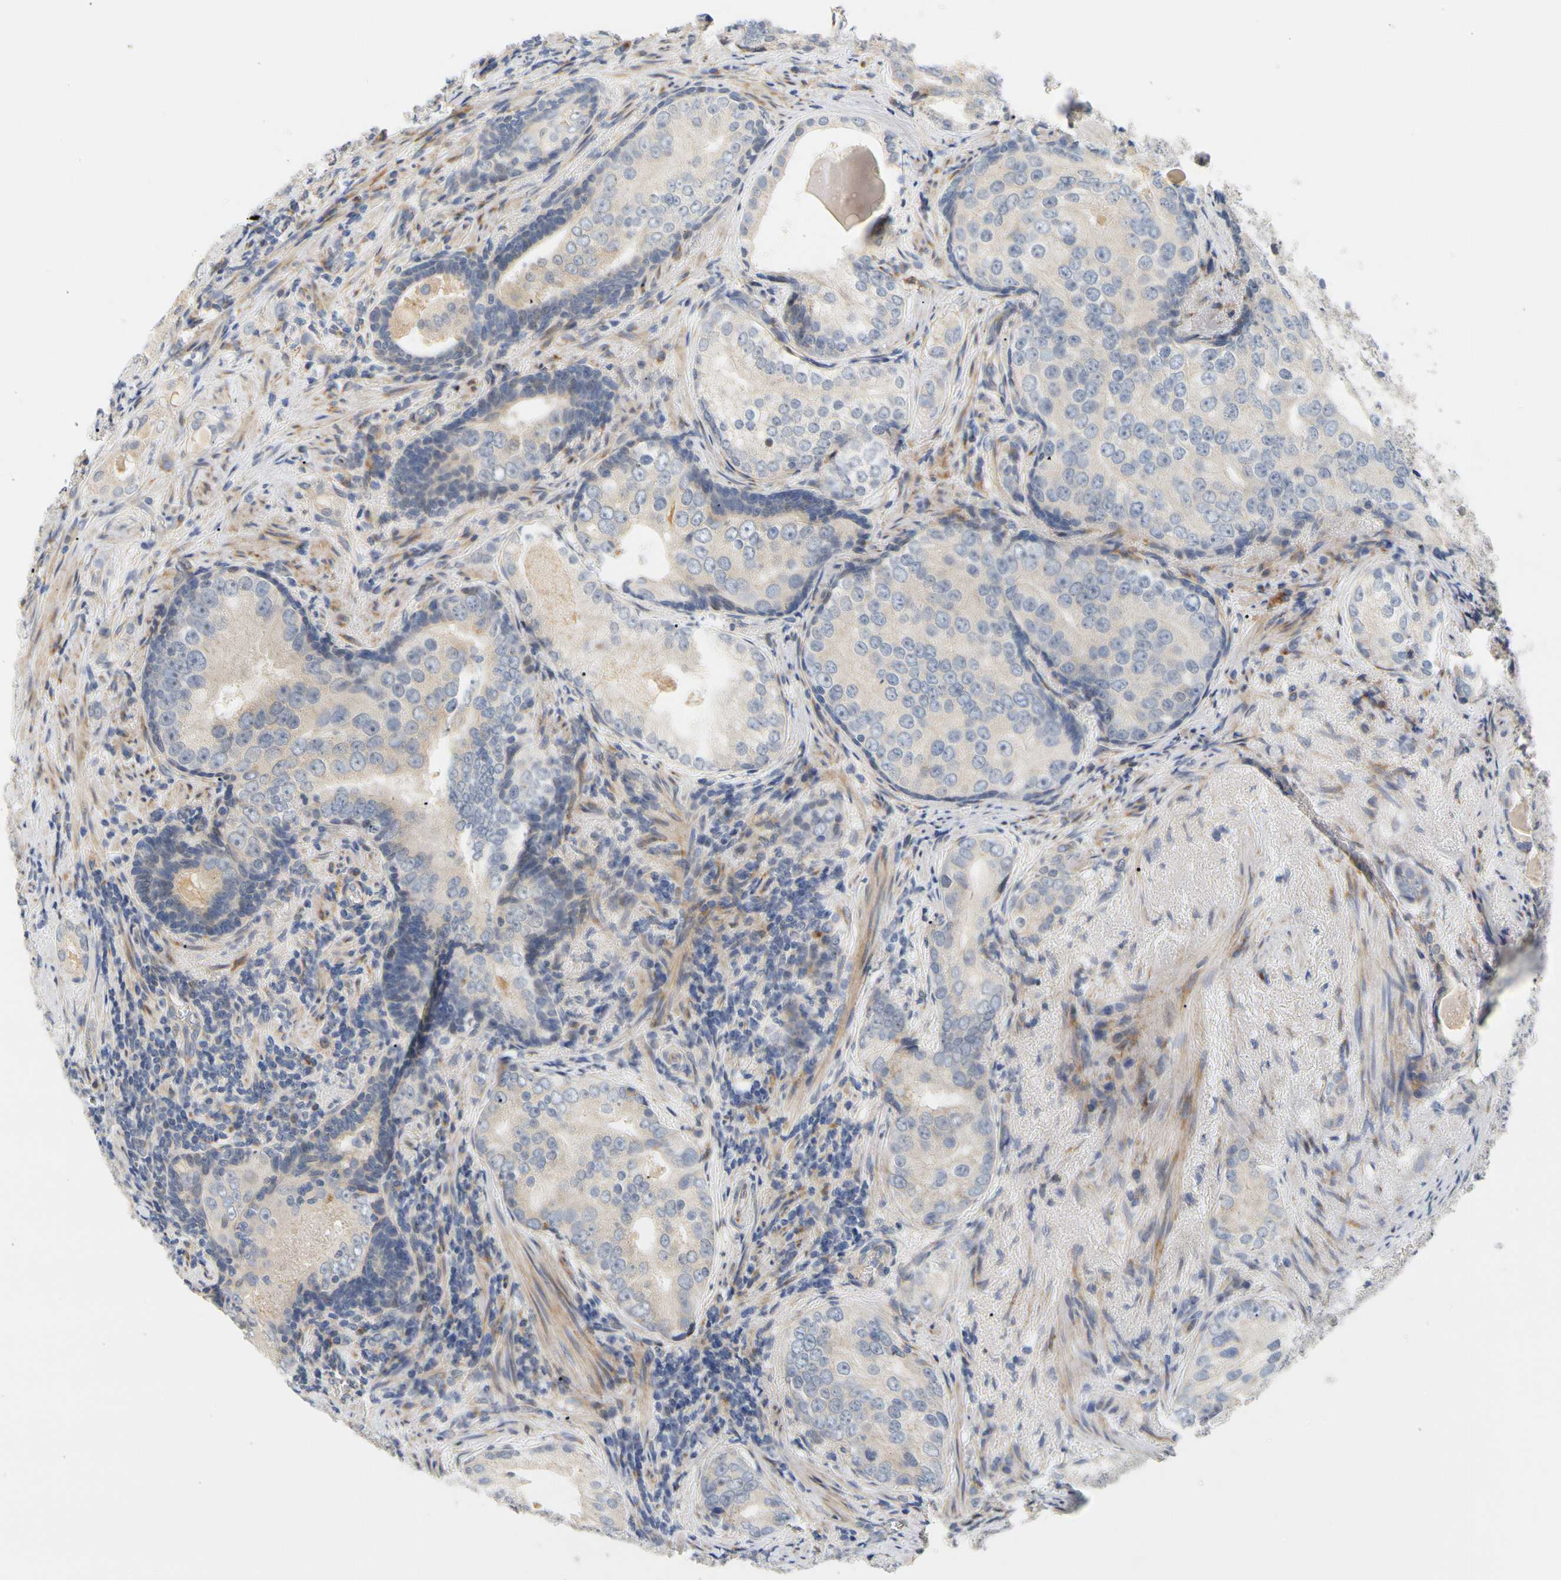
{"staining": {"intensity": "weak", "quantity": "<25%", "location": "cytoplasmic/membranous"}, "tissue": "prostate cancer", "cell_type": "Tumor cells", "image_type": "cancer", "snomed": [{"axis": "morphology", "description": "Adenocarcinoma, High grade"}, {"axis": "topography", "description": "Prostate"}], "caption": "High magnification brightfield microscopy of prostate cancer stained with DAB (3,3'-diaminobenzidine) (brown) and counterstained with hematoxylin (blue): tumor cells show no significant staining.", "gene": "ZNF236", "patient": {"sex": "male", "age": 66}}